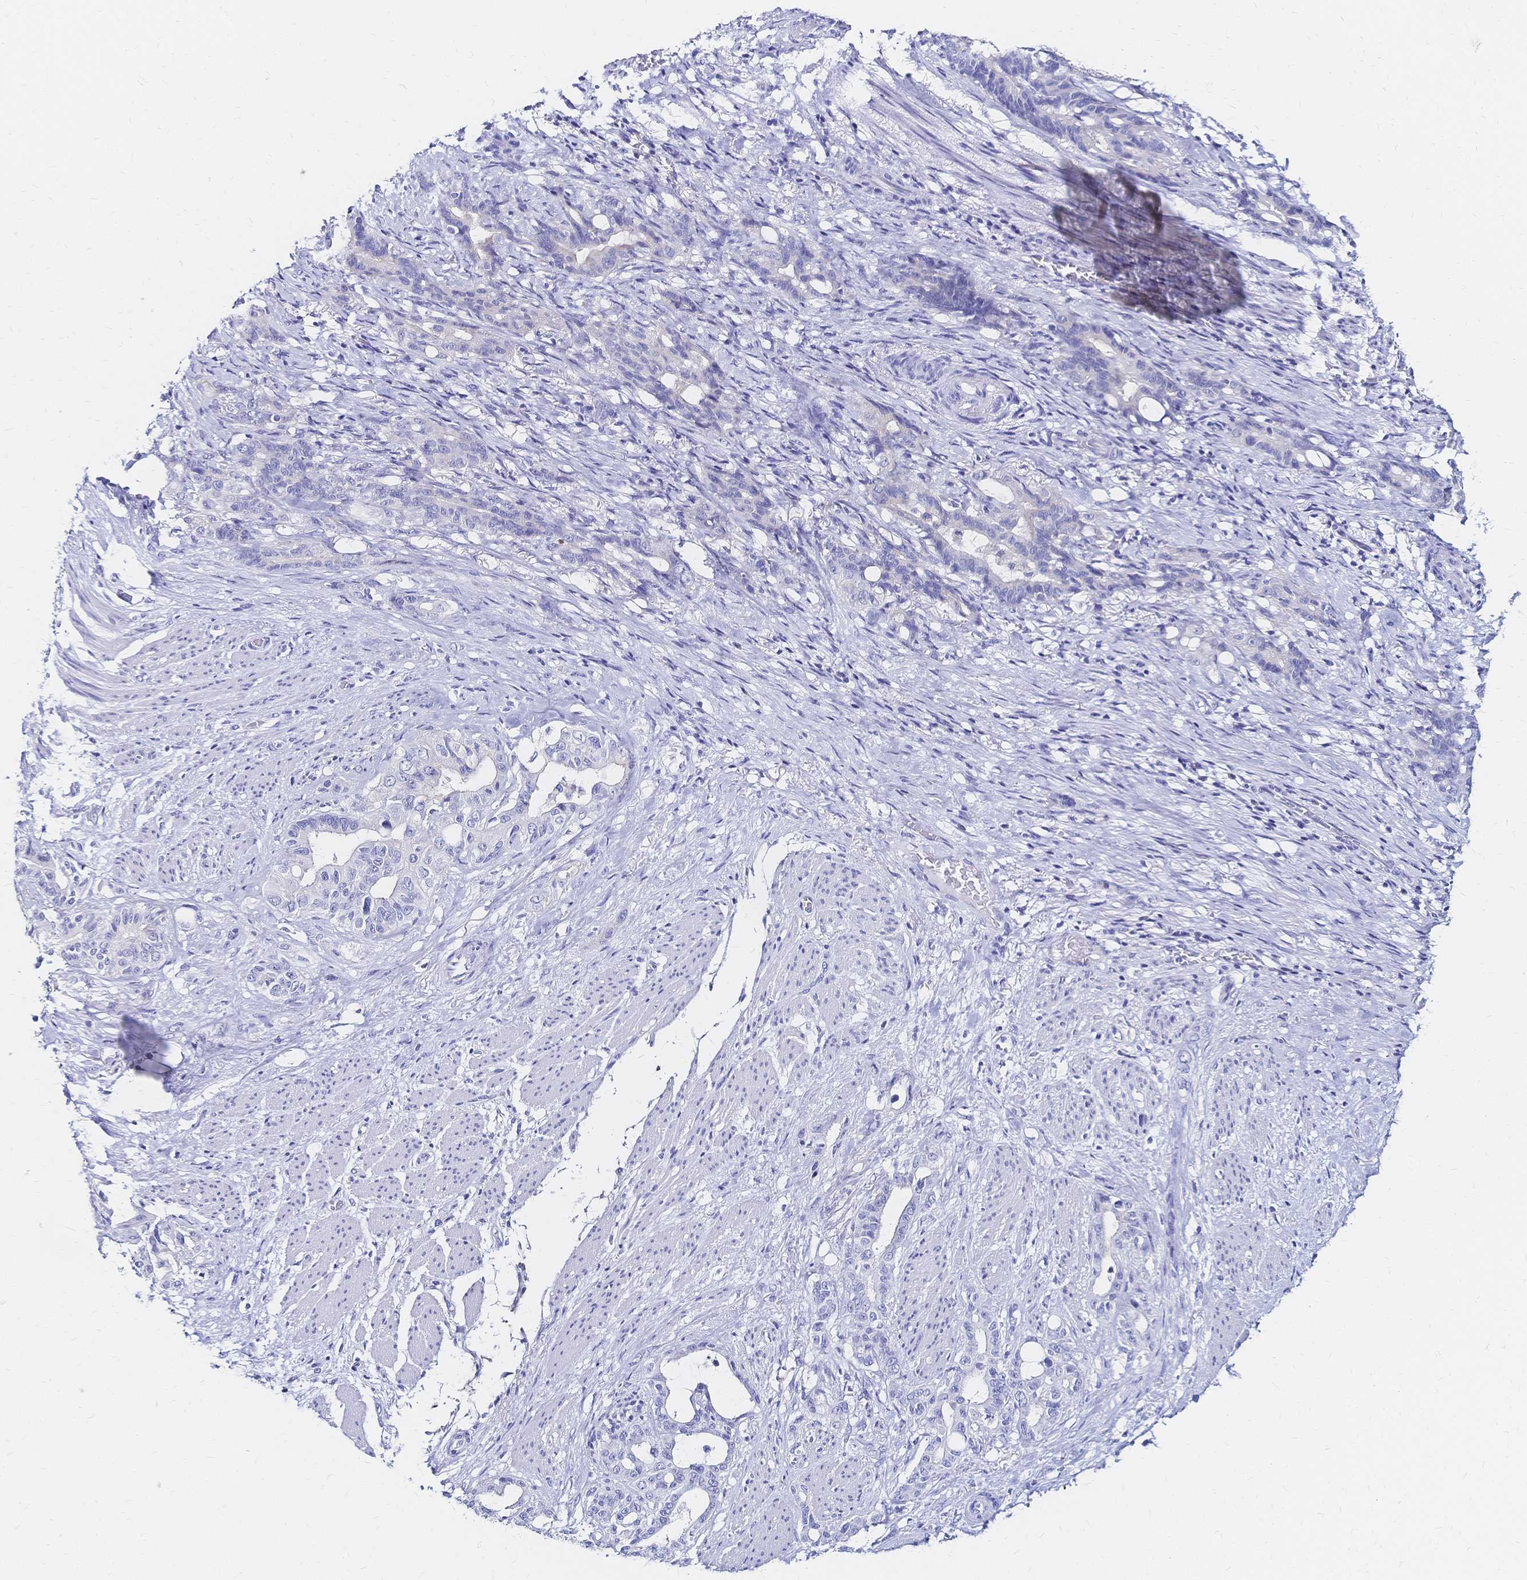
{"staining": {"intensity": "negative", "quantity": "none", "location": "none"}, "tissue": "stomach cancer", "cell_type": "Tumor cells", "image_type": "cancer", "snomed": [{"axis": "morphology", "description": "Normal tissue, NOS"}, {"axis": "morphology", "description": "Adenocarcinoma, NOS"}, {"axis": "topography", "description": "Esophagus"}, {"axis": "topography", "description": "Stomach, upper"}], "caption": "The immunohistochemistry (IHC) image has no significant staining in tumor cells of stomach cancer tissue.", "gene": "SLC5A1", "patient": {"sex": "male", "age": 62}}